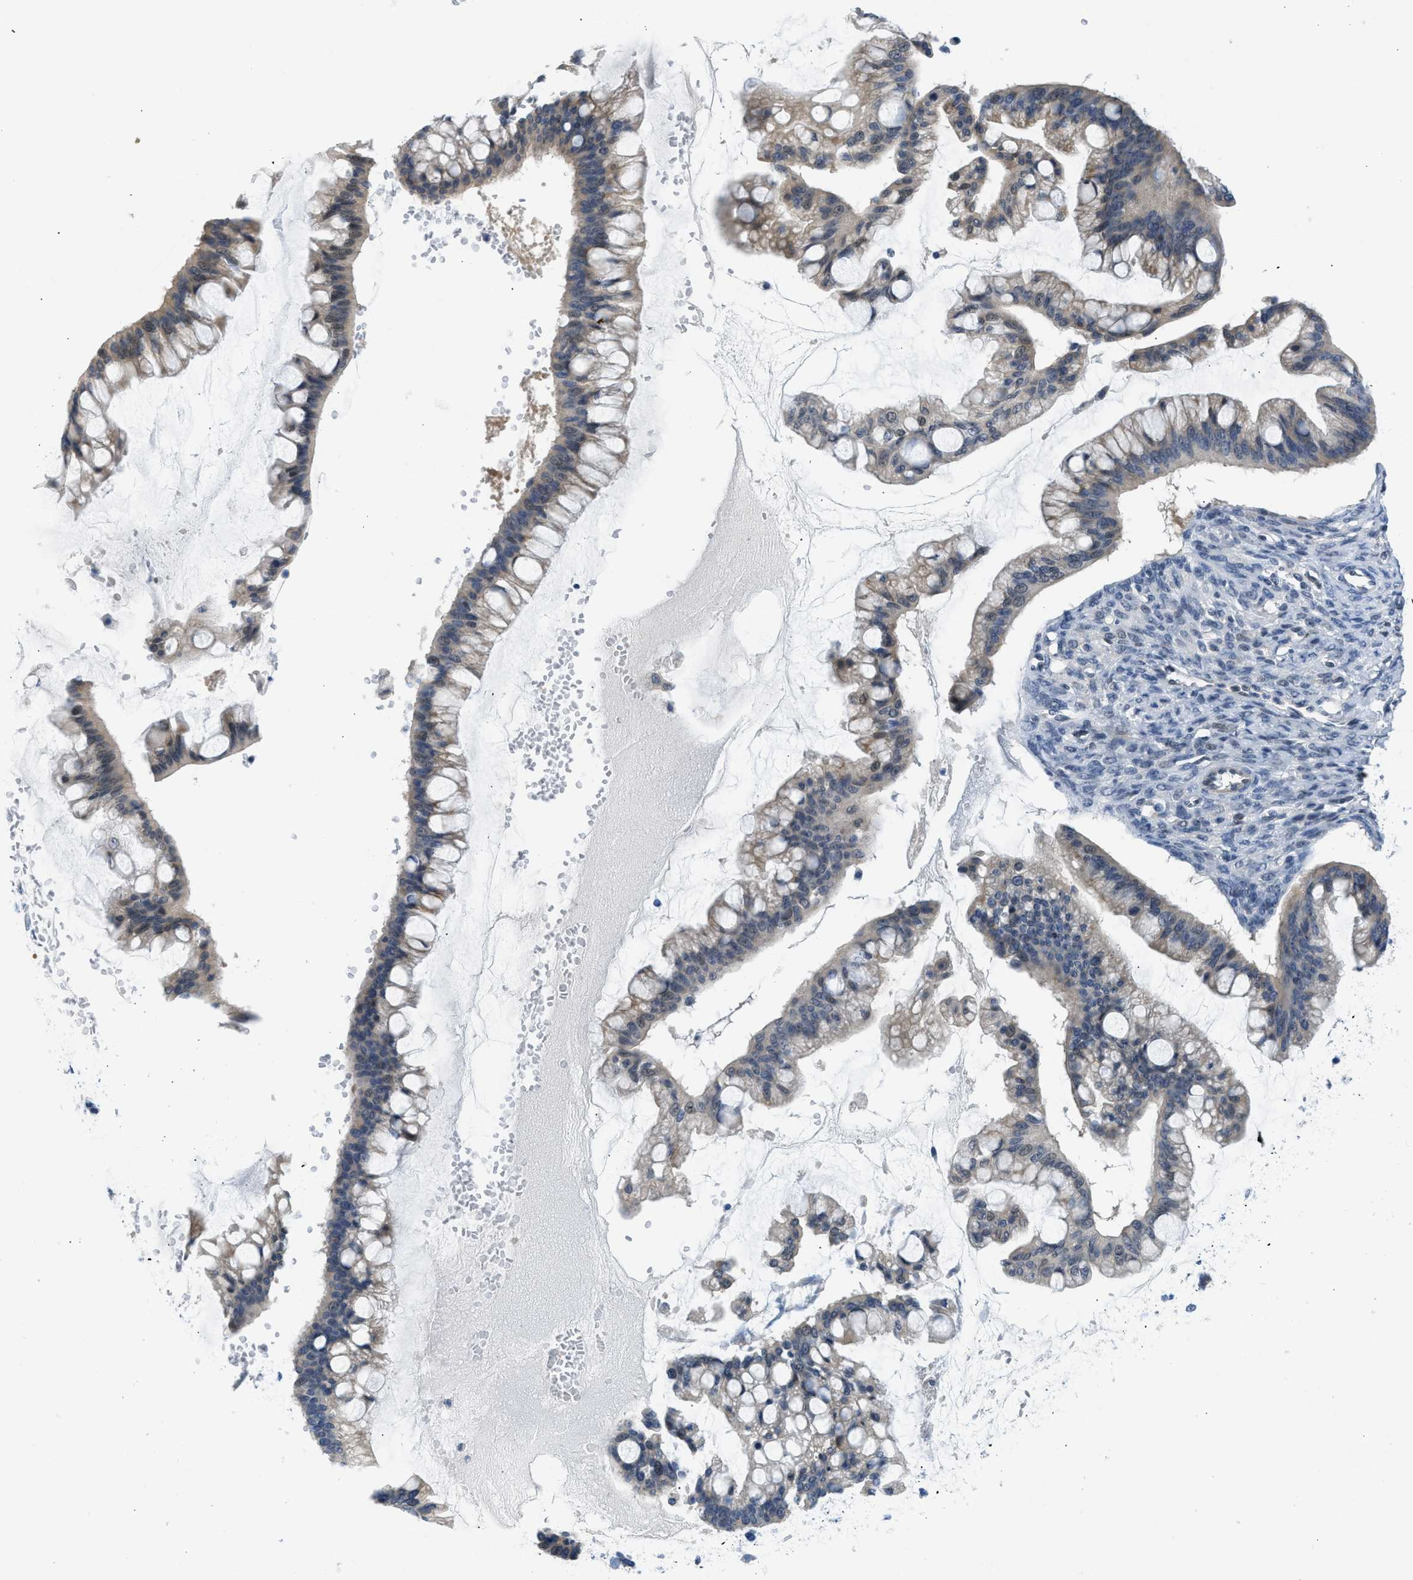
{"staining": {"intensity": "moderate", "quantity": "25%-75%", "location": "cytoplasmic/membranous,nuclear"}, "tissue": "ovarian cancer", "cell_type": "Tumor cells", "image_type": "cancer", "snomed": [{"axis": "morphology", "description": "Cystadenocarcinoma, mucinous, NOS"}, {"axis": "topography", "description": "Ovary"}], "caption": "Moderate cytoplasmic/membranous and nuclear expression is identified in approximately 25%-75% of tumor cells in ovarian cancer (mucinous cystadenocarcinoma).", "gene": "OLIG3", "patient": {"sex": "female", "age": 73}}